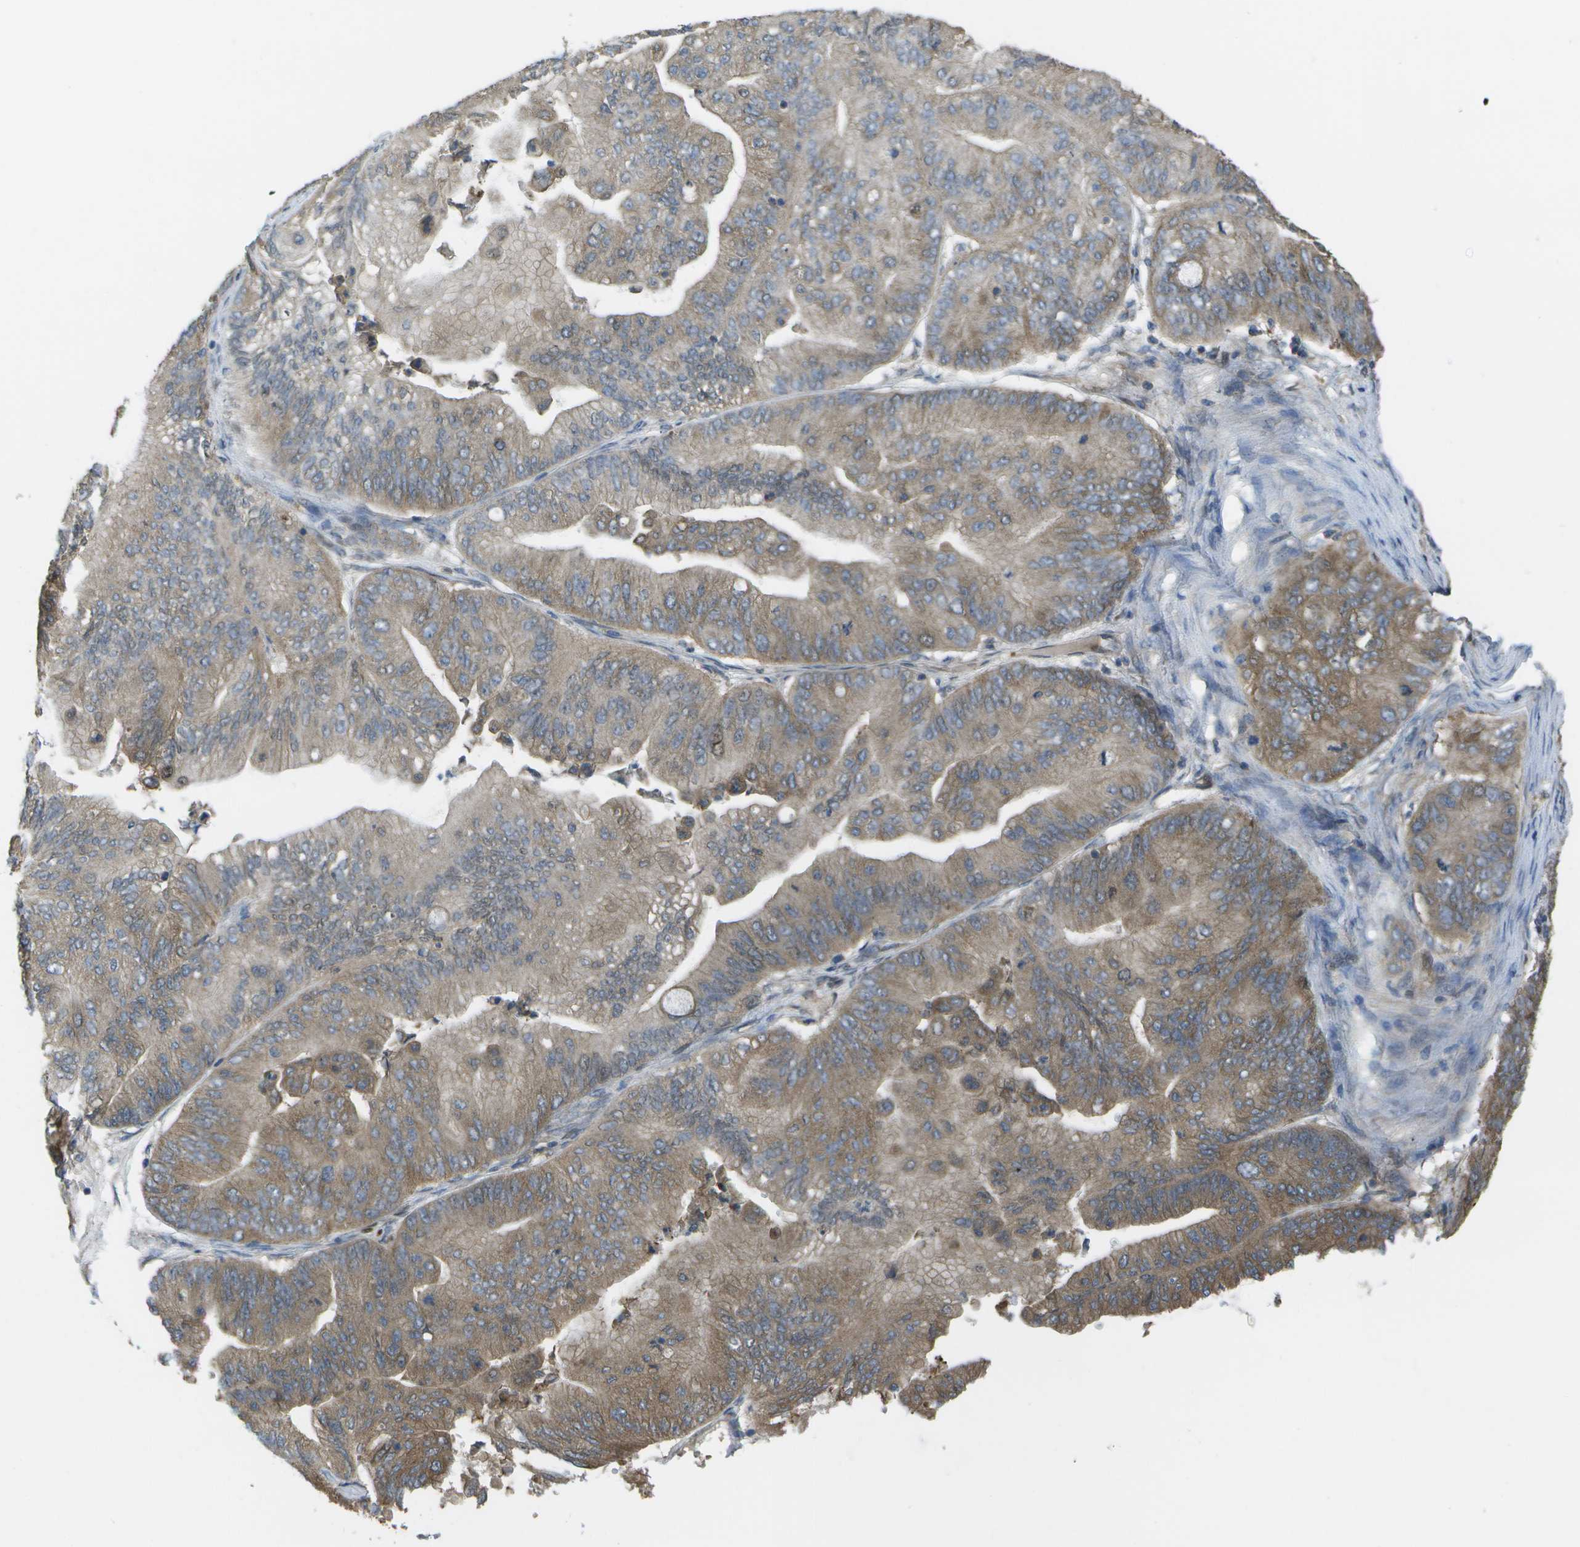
{"staining": {"intensity": "moderate", "quantity": ">75%", "location": "cytoplasmic/membranous"}, "tissue": "ovarian cancer", "cell_type": "Tumor cells", "image_type": "cancer", "snomed": [{"axis": "morphology", "description": "Cystadenocarcinoma, mucinous, NOS"}, {"axis": "topography", "description": "Ovary"}], "caption": "Immunohistochemical staining of human ovarian cancer (mucinous cystadenocarcinoma) shows medium levels of moderate cytoplasmic/membranous expression in about >75% of tumor cells.", "gene": "DPM3", "patient": {"sex": "female", "age": 61}}